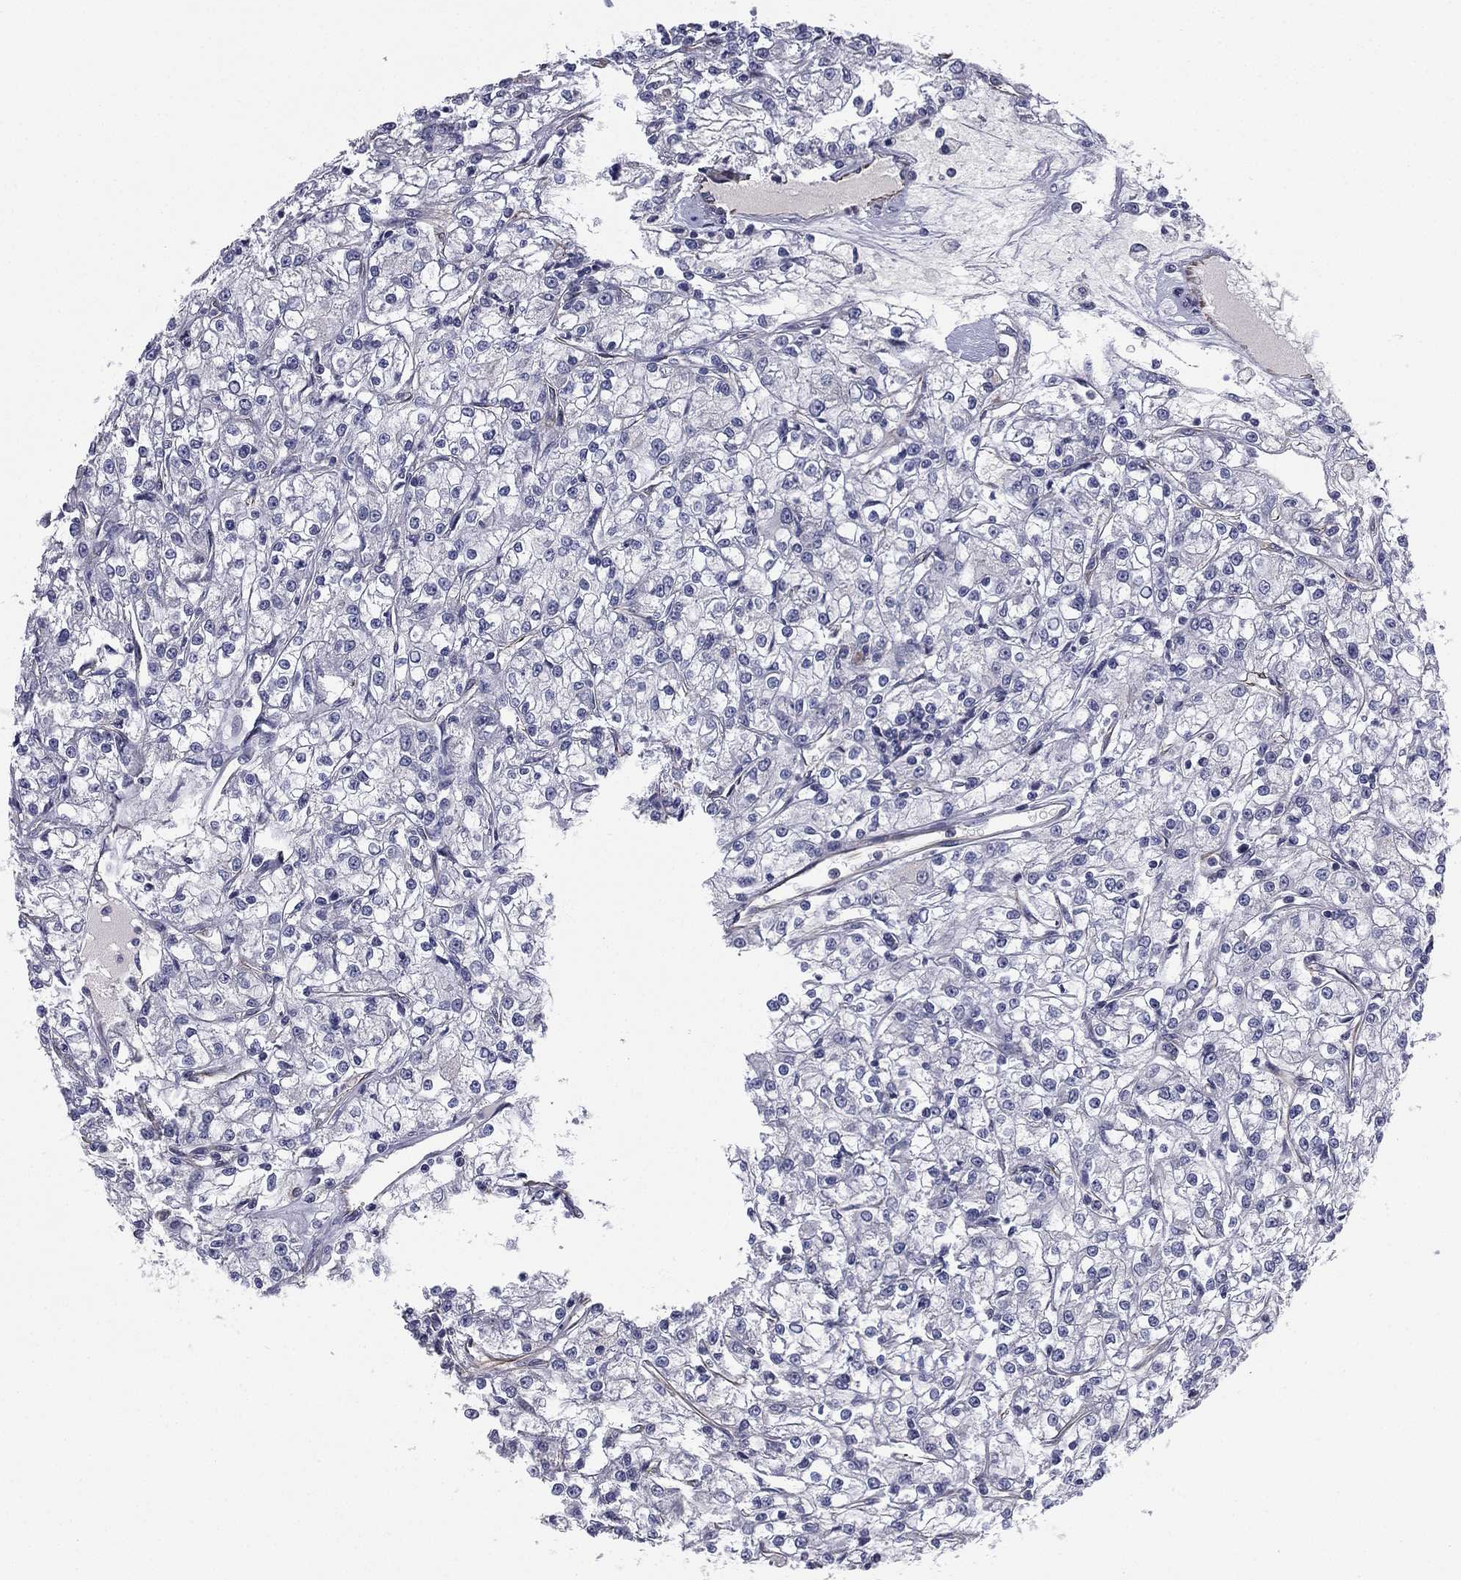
{"staining": {"intensity": "negative", "quantity": "none", "location": "none"}, "tissue": "renal cancer", "cell_type": "Tumor cells", "image_type": "cancer", "snomed": [{"axis": "morphology", "description": "Adenocarcinoma, NOS"}, {"axis": "topography", "description": "Kidney"}], "caption": "High magnification brightfield microscopy of renal cancer stained with DAB (brown) and counterstained with hematoxylin (blue): tumor cells show no significant staining.", "gene": "SCUBE1", "patient": {"sex": "female", "age": 59}}